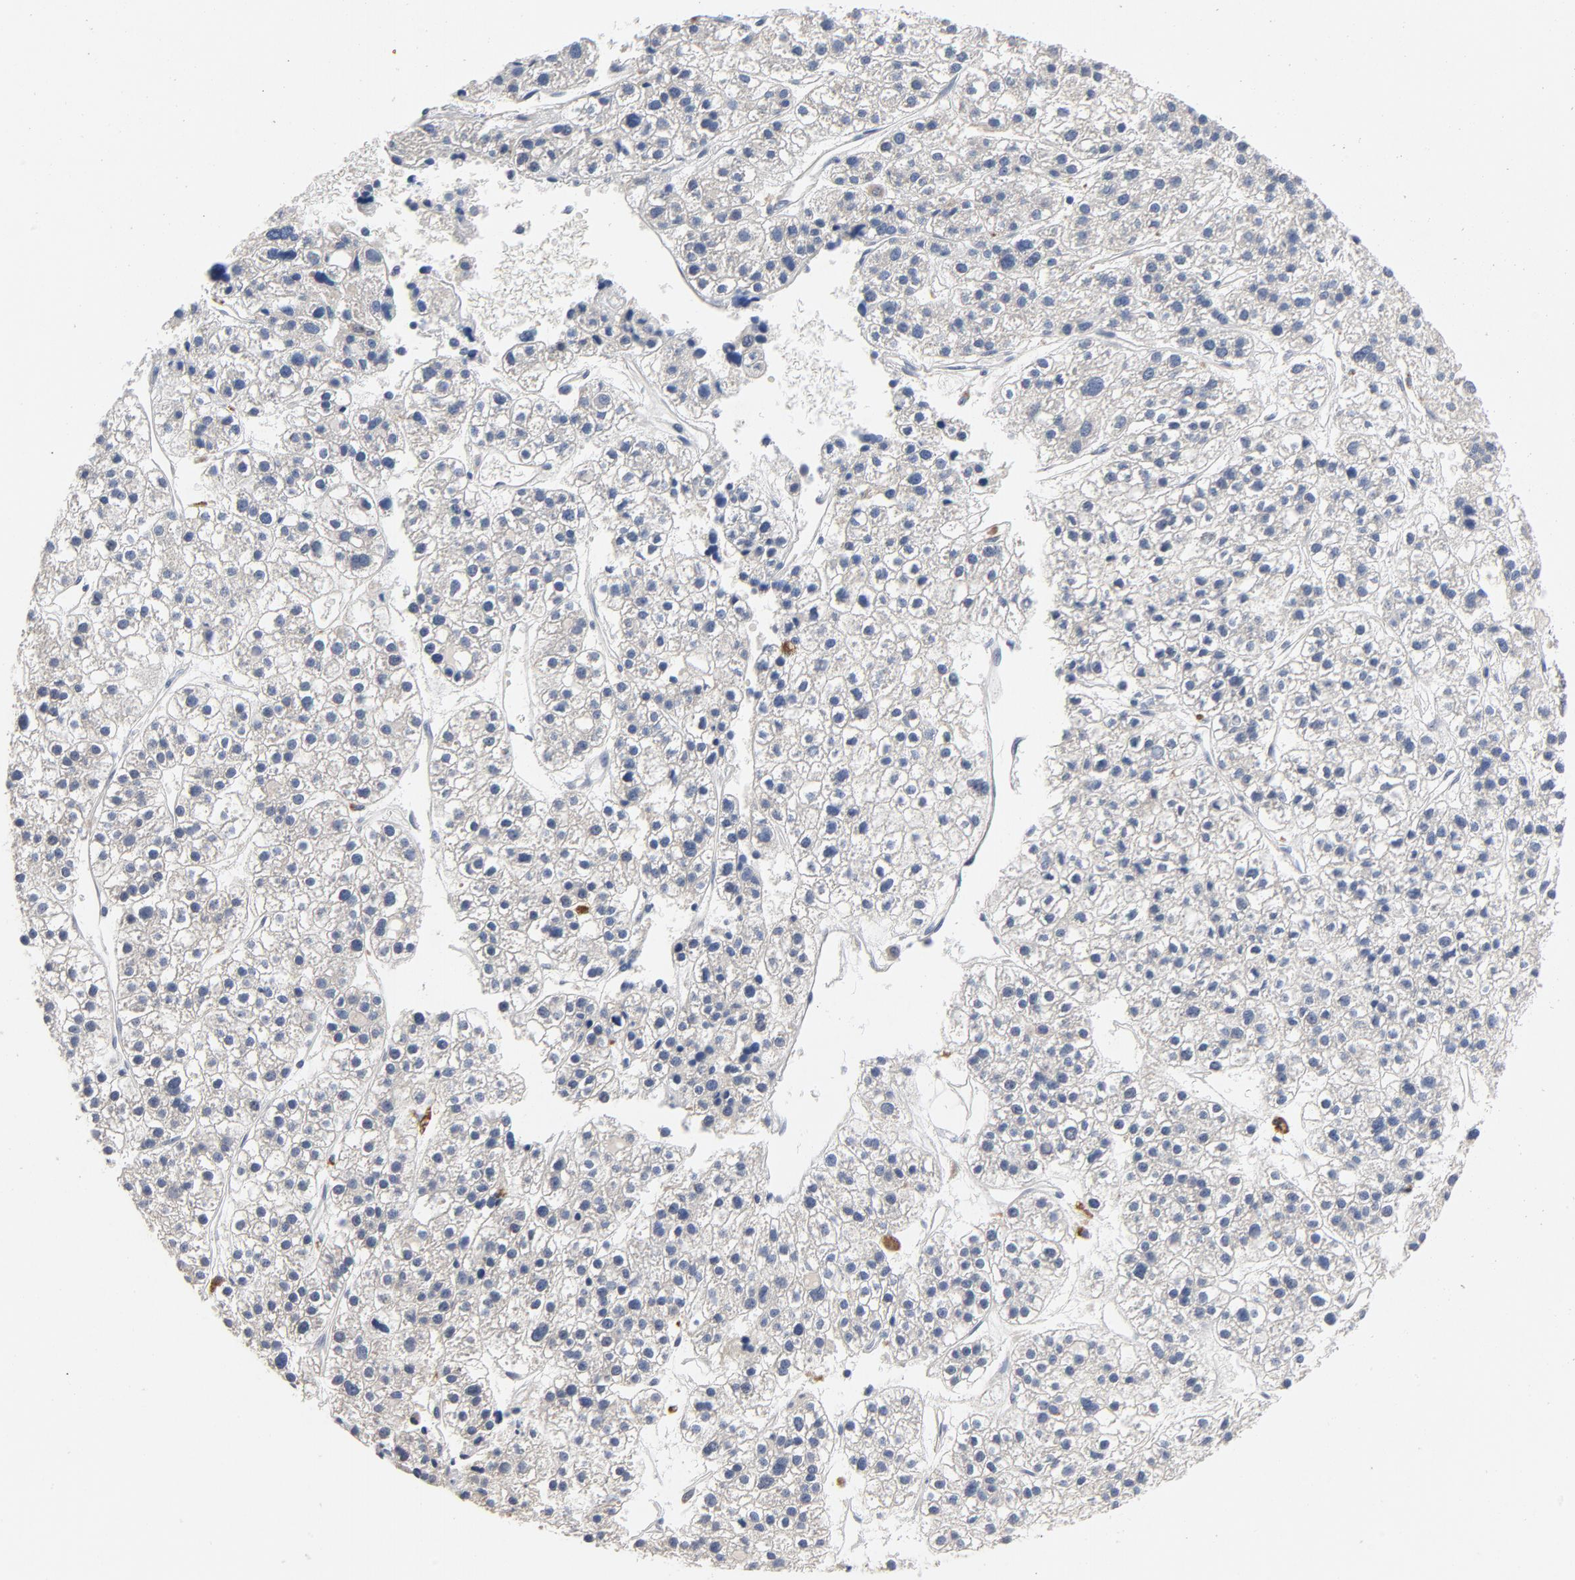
{"staining": {"intensity": "weak", "quantity": "25%-75%", "location": "cytoplasmic/membranous"}, "tissue": "liver cancer", "cell_type": "Tumor cells", "image_type": "cancer", "snomed": [{"axis": "morphology", "description": "Carcinoma, Hepatocellular, NOS"}, {"axis": "topography", "description": "Liver"}], "caption": "Hepatocellular carcinoma (liver) stained with DAB immunohistochemistry (IHC) displays low levels of weak cytoplasmic/membranous staining in about 25%-75% of tumor cells.", "gene": "CCDC134", "patient": {"sex": "female", "age": 85}}